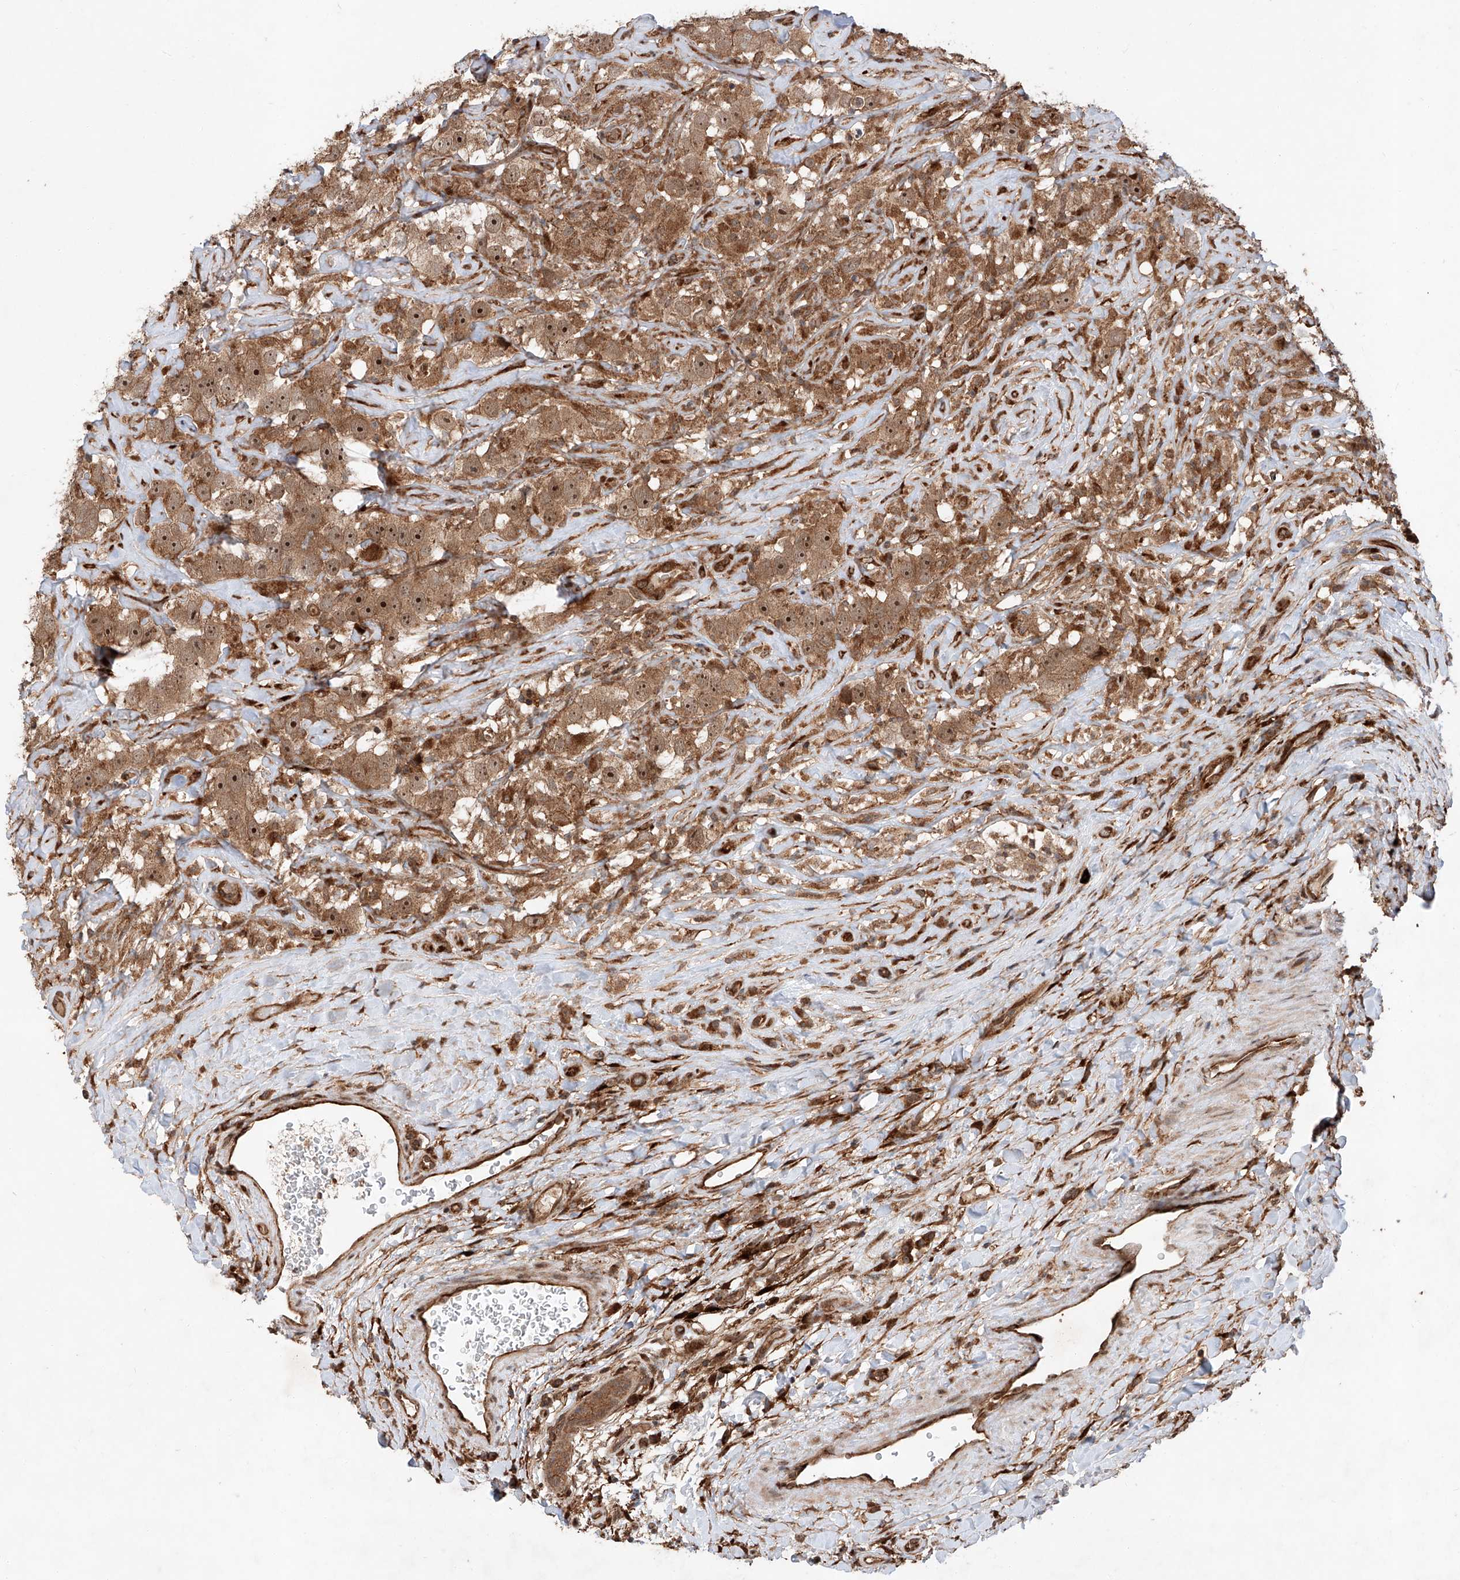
{"staining": {"intensity": "moderate", "quantity": ">75%", "location": "cytoplasmic/membranous,nuclear"}, "tissue": "testis cancer", "cell_type": "Tumor cells", "image_type": "cancer", "snomed": [{"axis": "morphology", "description": "Seminoma, NOS"}, {"axis": "topography", "description": "Testis"}], "caption": "Human testis seminoma stained for a protein (brown) shows moderate cytoplasmic/membranous and nuclear positive staining in approximately >75% of tumor cells.", "gene": "ZFP28", "patient": {"sex": "male", "age": 49}}